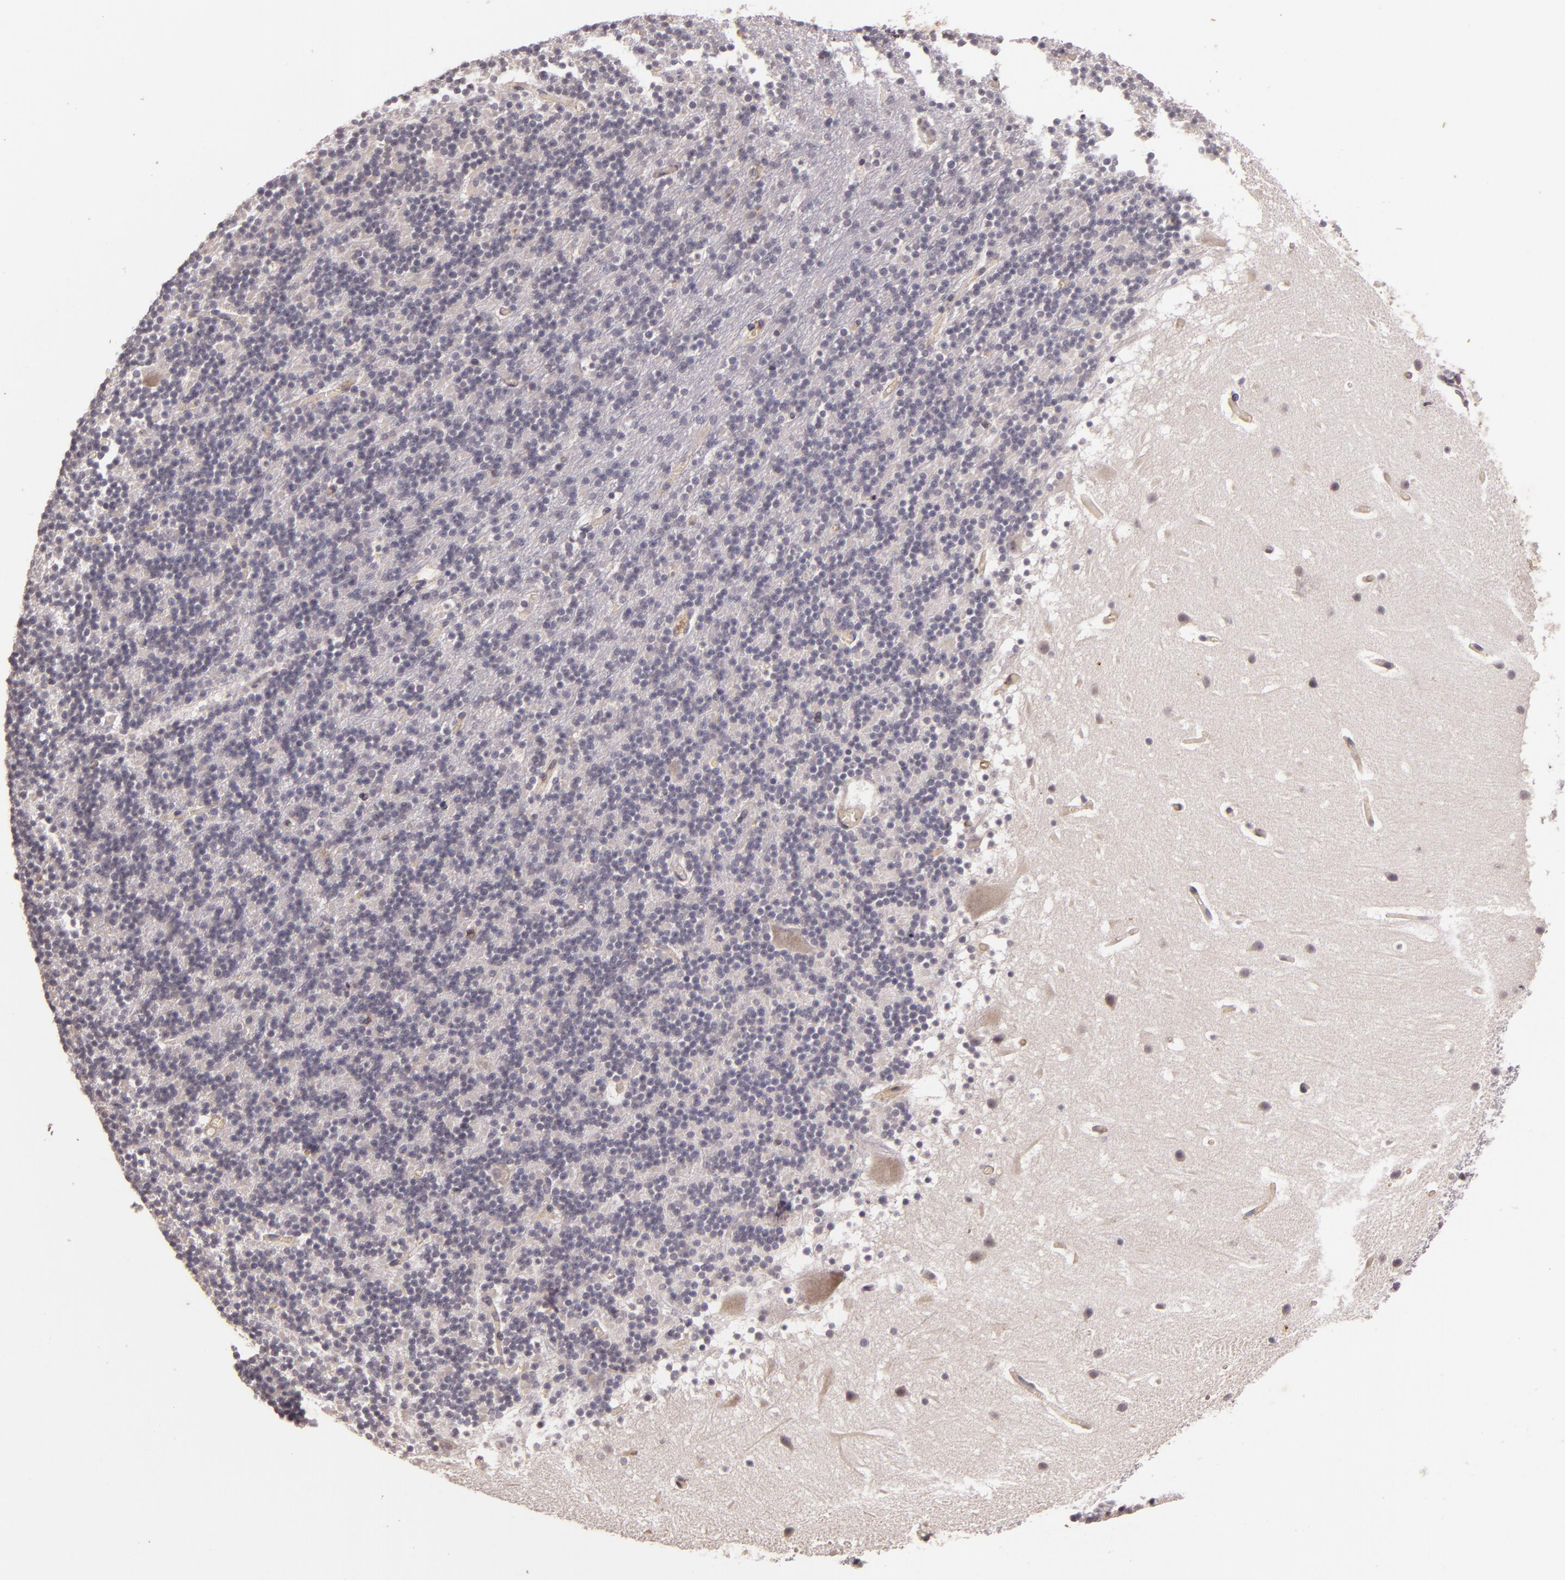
{"staining": {"intensity": "negative", "quantity": "none", "location": "none"}, "tissue": "cerebellum", "cell_type": "Cells in granular layer", "image_type": "normal", "snomed": [{"axis": "morphology", "description": "Normal tissue, NOS"}, {"axis": "topography", "description": "Cerebellum"}], "caption": "IHC of benign cerebellum shows no staining in cells in granular layer.", "gene": "TFF1", "patient": {"sex": "male", "age": 45}}